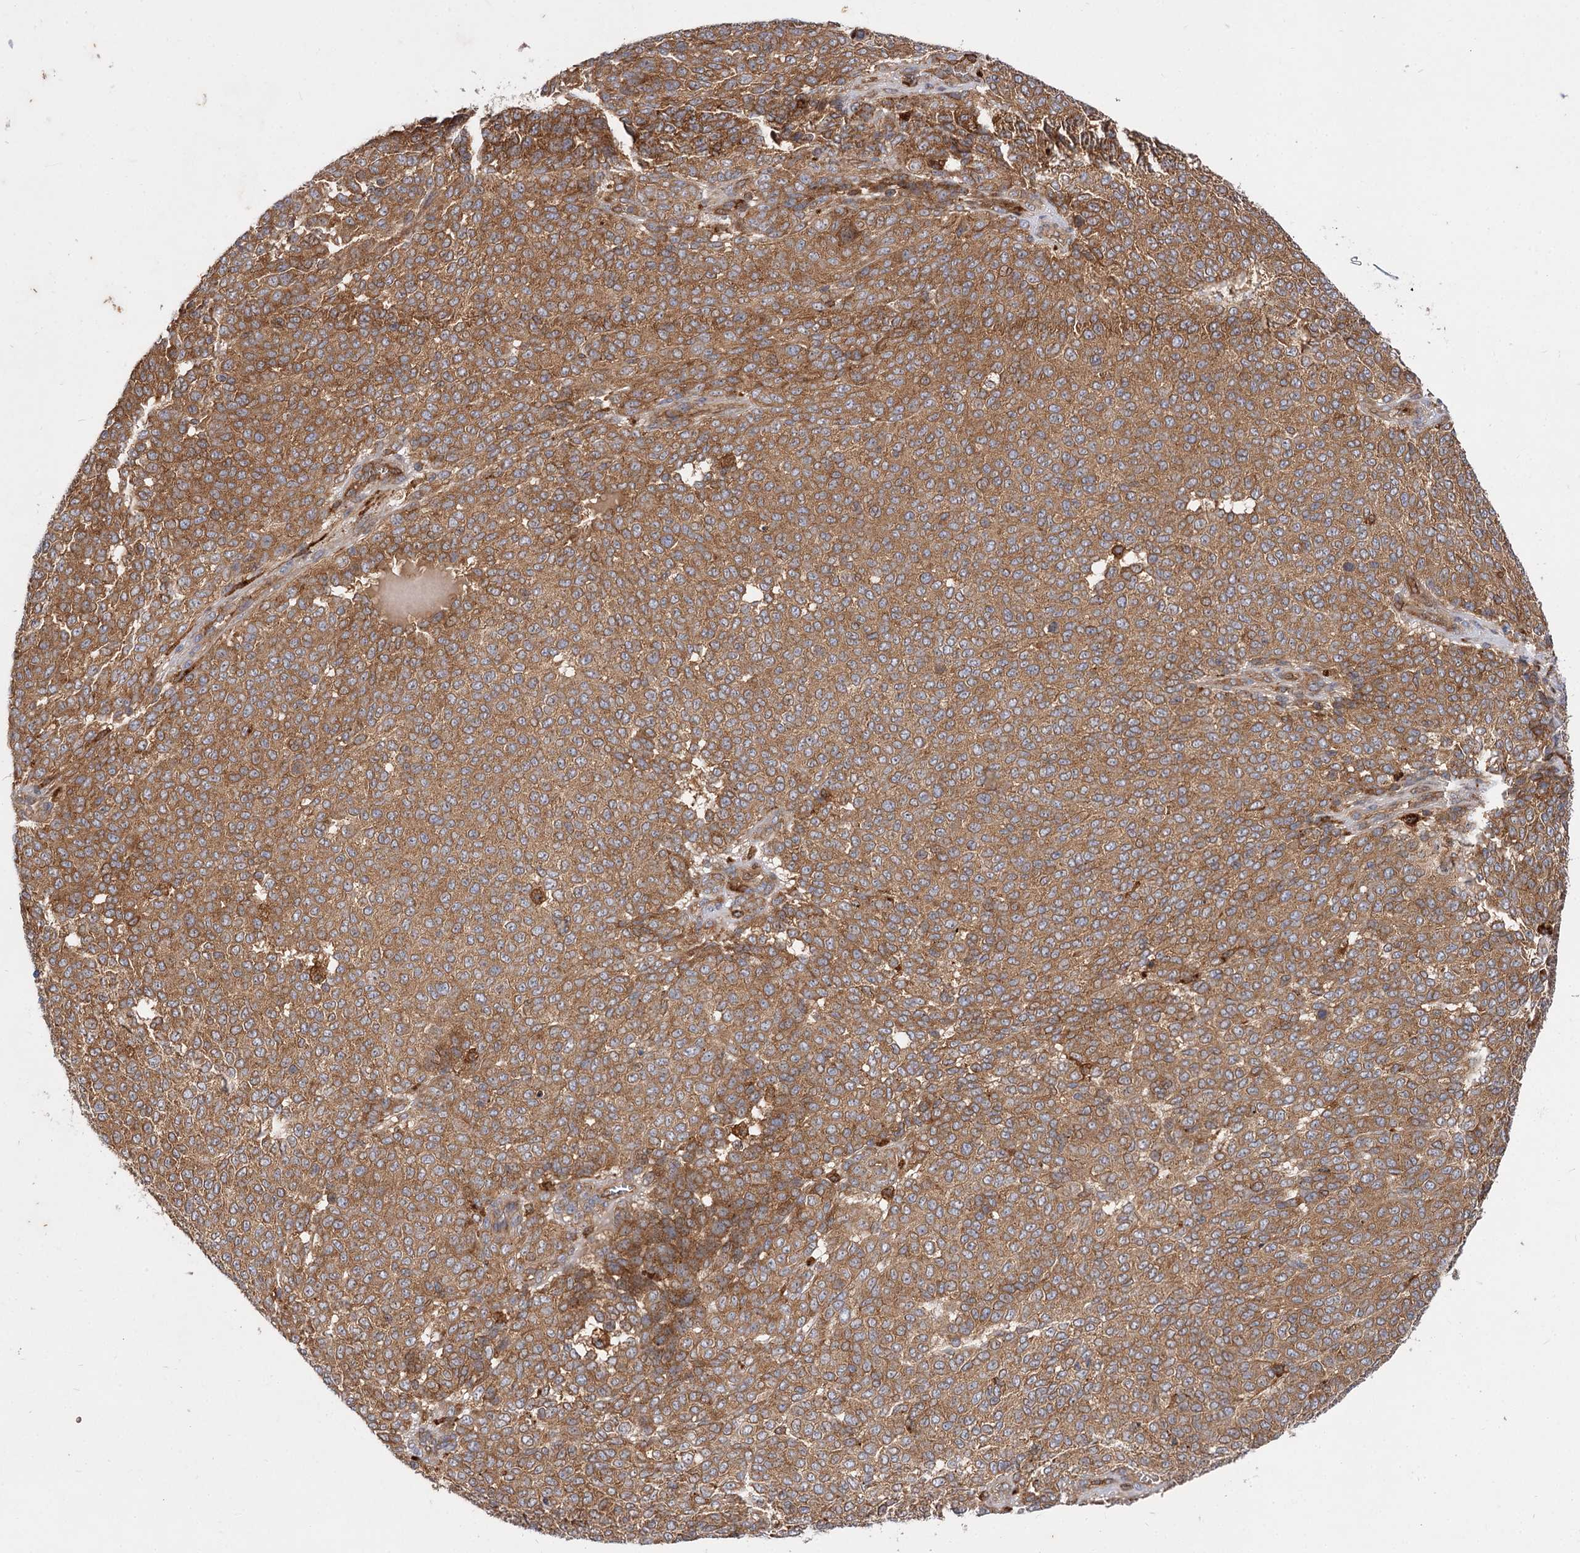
{"staining": {"intensity": "moderate", "quantity": ">75%", "location": "cytoplasmic/membranous"}, "tissue": "melanoma", "cell_type": "Tumor cells", "image_type": "cancer", "snomed": [{"axis": "morphology", "description": "Malignant melanoma, NOS"}, {"axis": "topography", "description": "Skin"}], "caption": "Immunohistochemistry of human melanoma demonstrates medium levels of moderate cytoplasmic/membranous positivity in approximately >75% of tumor cells.", "gene": "PATL1", "patient": {"sex": "male", "age": 49}}